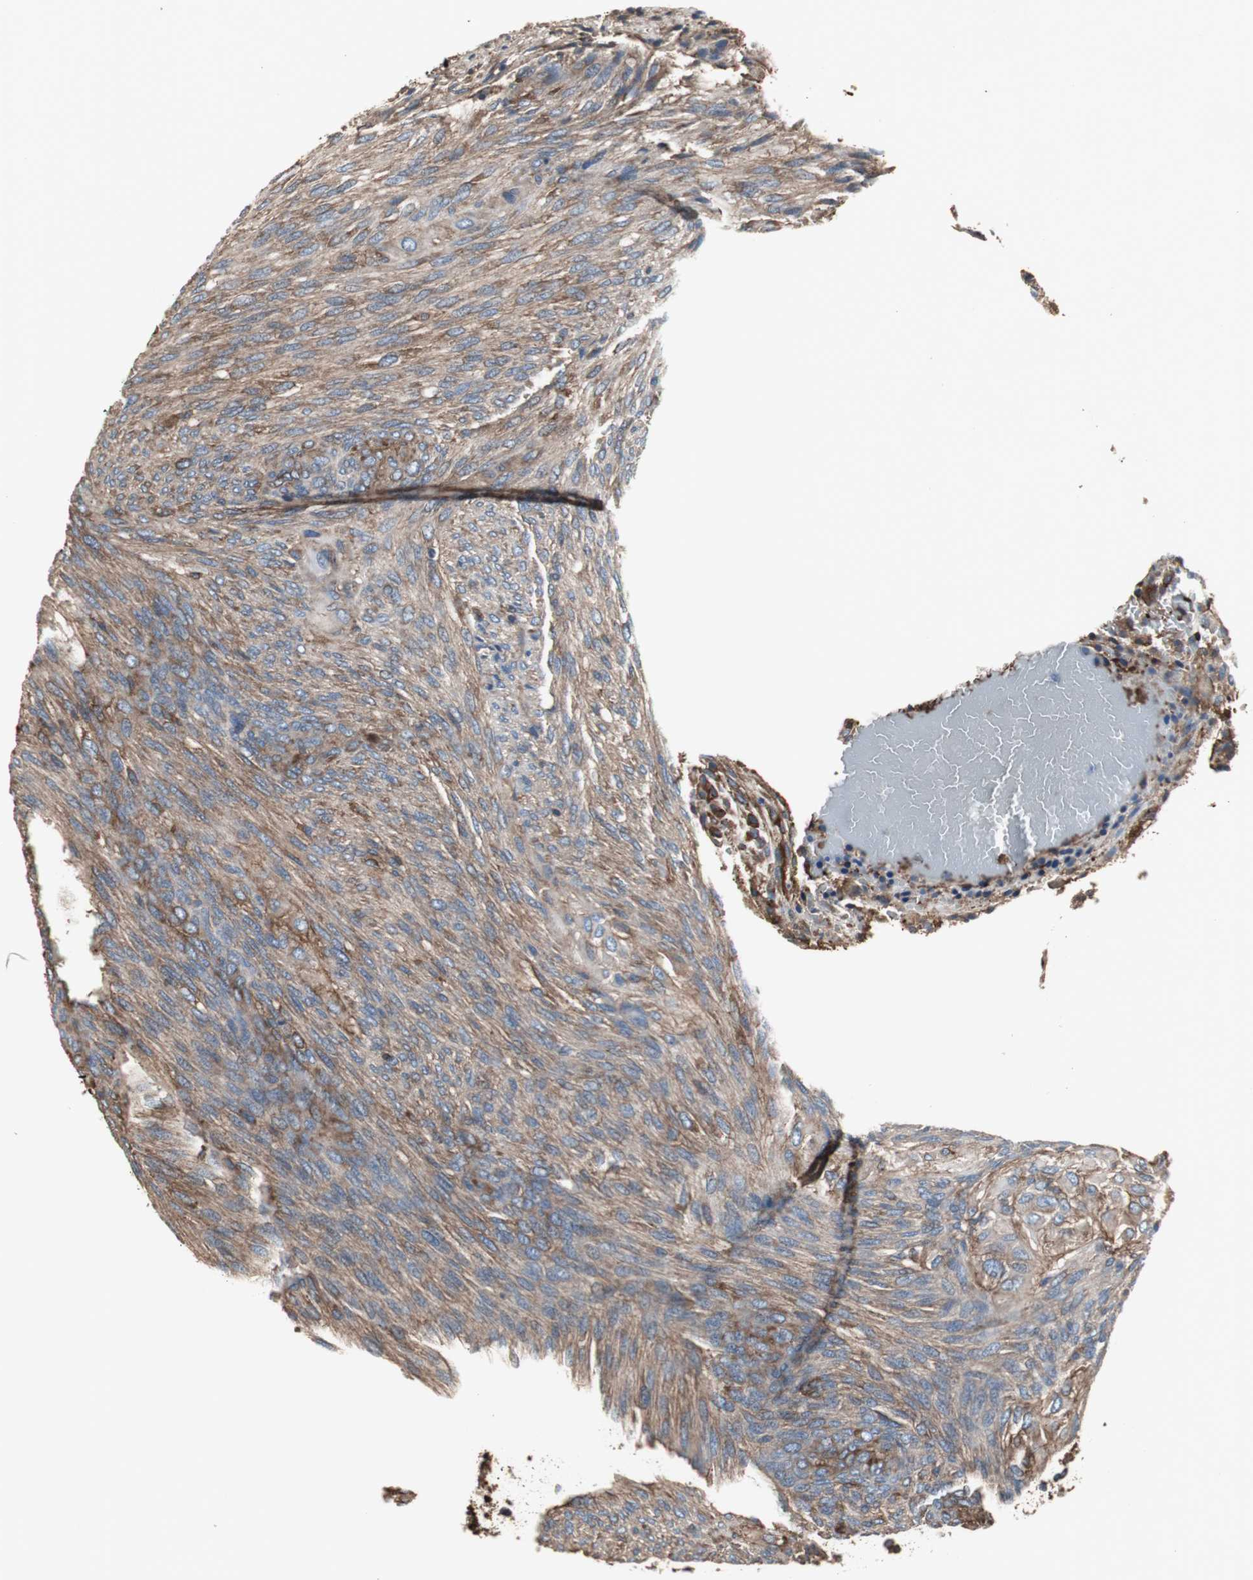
{"staining": {"intensity": "strong", "quantity": ">75%", "location": "cytoplasmic/membranous"}, "tissue": "glioma", "cell_type": "Tumor cells", "image_type": "cancer", "snomed": [{"axis": "morphology", "description": "Glioma, malignant, High grade"}, {"axis": "topography", "description": "Cerebral cortex"}], "caption": "Human glioma stained for a protein (brown) exhibits strong cytoplasmic/membranous positive positivity in approximately >75% of tumor cells.", "gene": "ACTN1", "patient": {"sex": "female", "age": 55}}